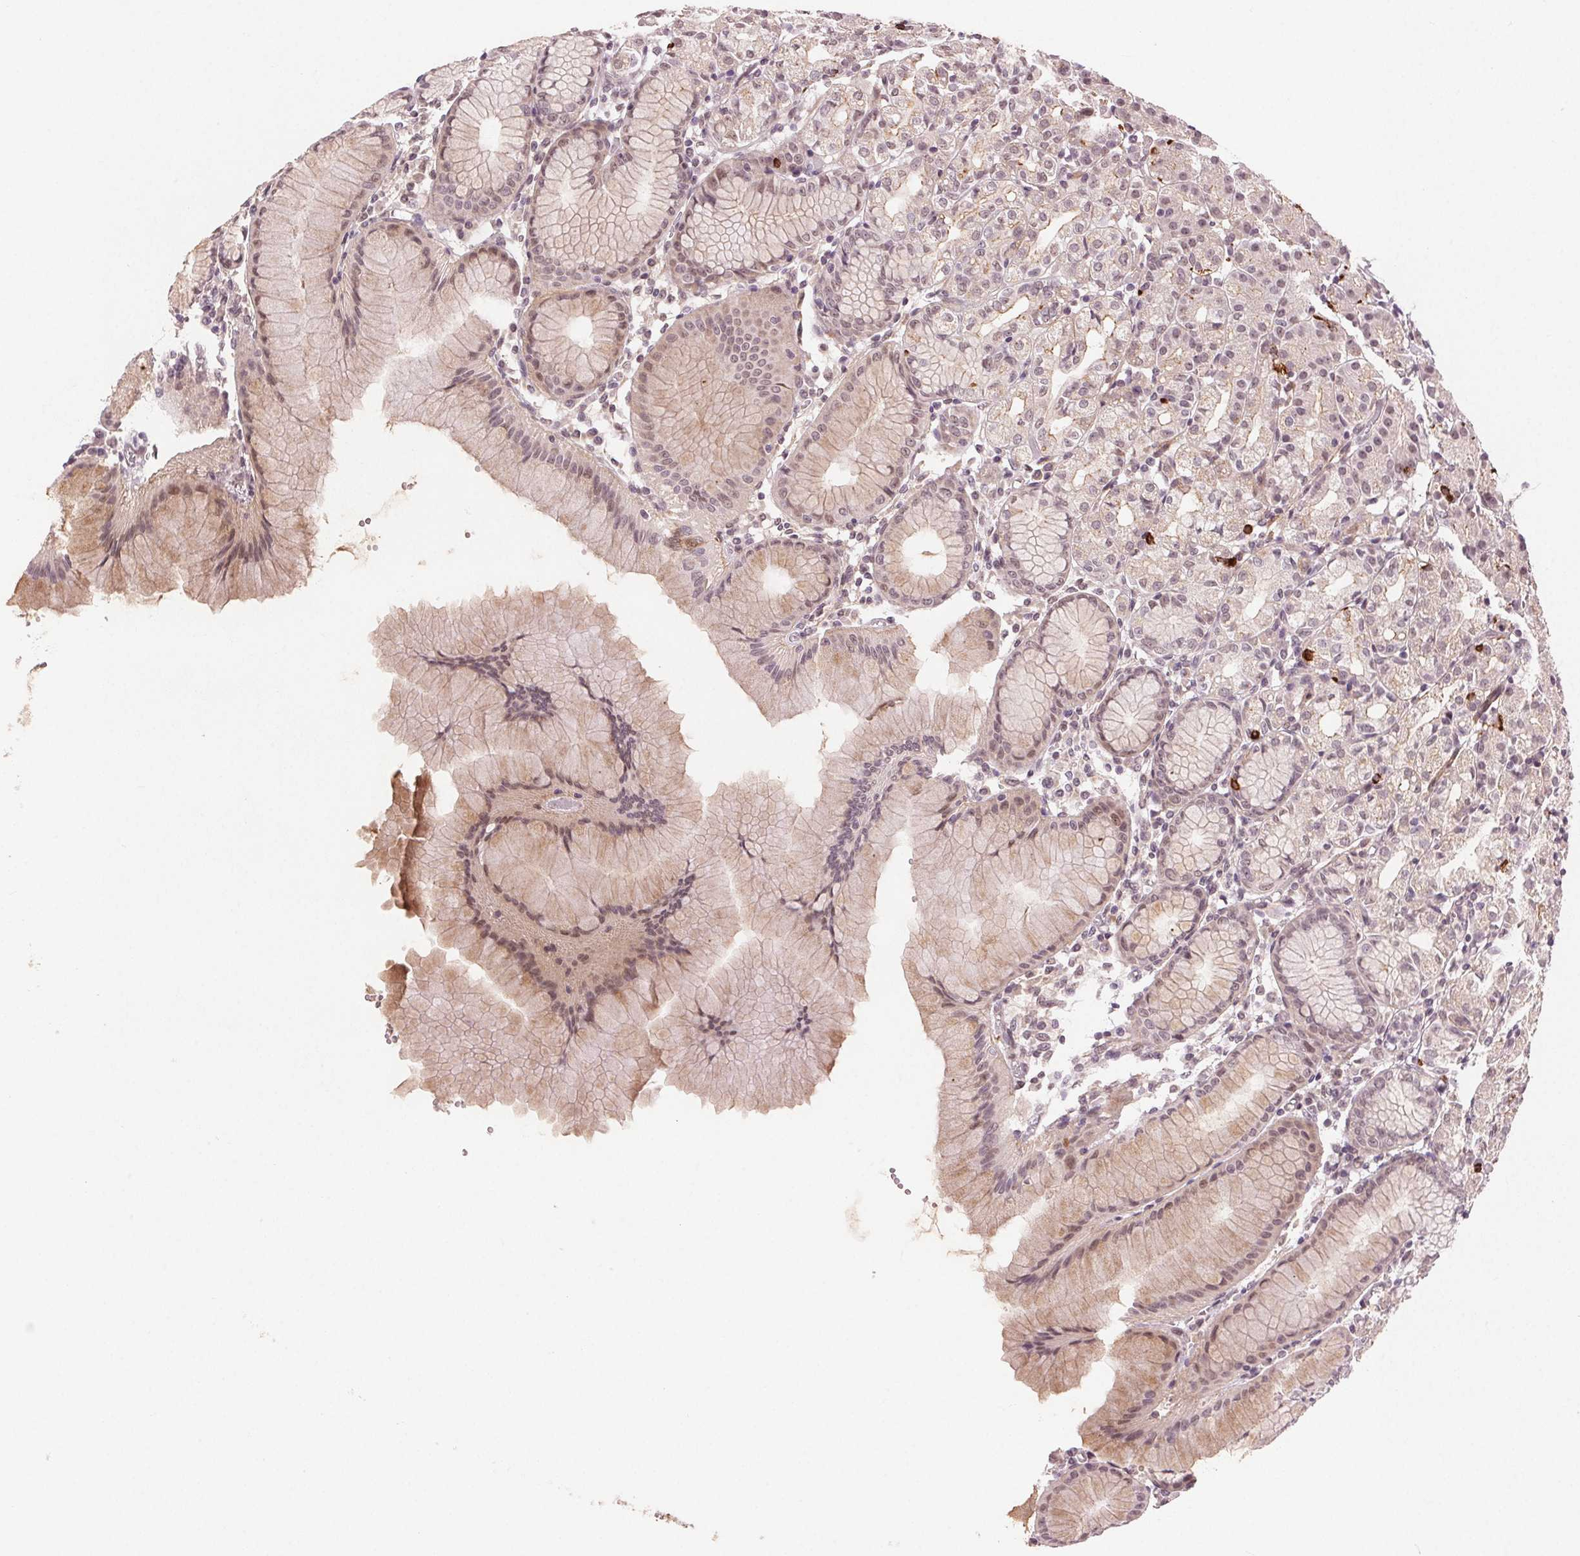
{"staining": {"intensity": "strong", "quantity": "<25%", "location": "cytoplasmic/membranous"}, "tissue": "stomach", "cell_type": "Glandular cells", "image_type": "normal", "snomed": [{"axis": "morphology", "description": "Normal tissue, NOS"}, {"axis": "topography", "description": "Stomach"}], "caption": "An immunohistochemistry image of unremarkable tissue is shown. Protein staining in brown labels strong cytoplasmic/membranous positivity in stomach within glandular cells. (brown staining indicates protein expression, while blue staining denotes nuclei).", "gene": "TUB", "patient": {"sex": "female", "age": 57}}